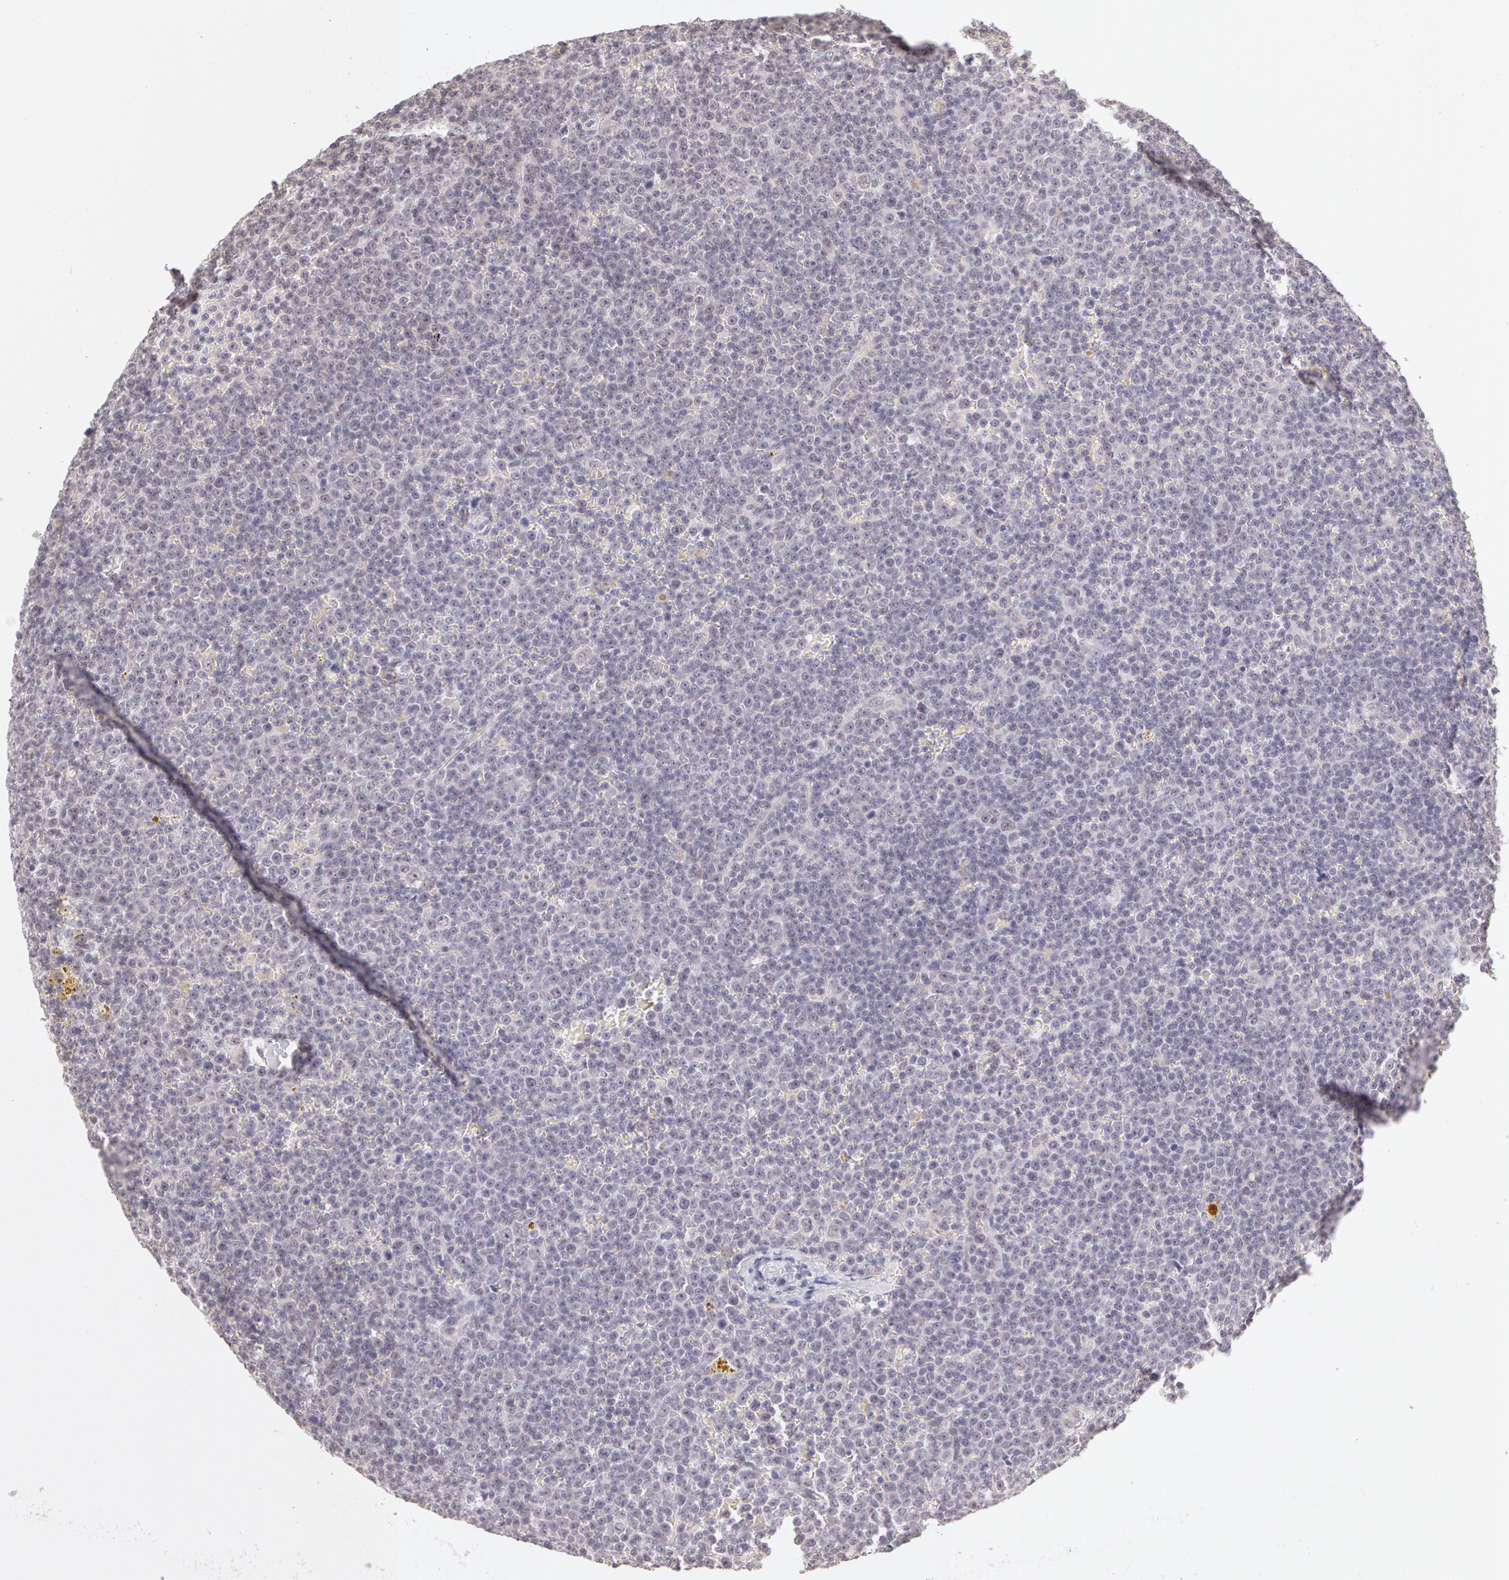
{"staining": {"intensity": "negative", "quantity": "none", "location": "none"}, "tissue": "lymphoma", "cell_type": "Tumor cells", "image_type": "cancer", "snomed": [{"axis": "morphology", "description": "Malignant lymphoma, non-Hodgkin's type, Low grade"}, {"axis": "topography", "description": "Lymph node"}], "caption": "DAB immunohistochemical staining of lymphoma reveals no significant positivity in tumor cells.", "gene": "ZNF597", "patient": {"sex": "male", "age": 50}}